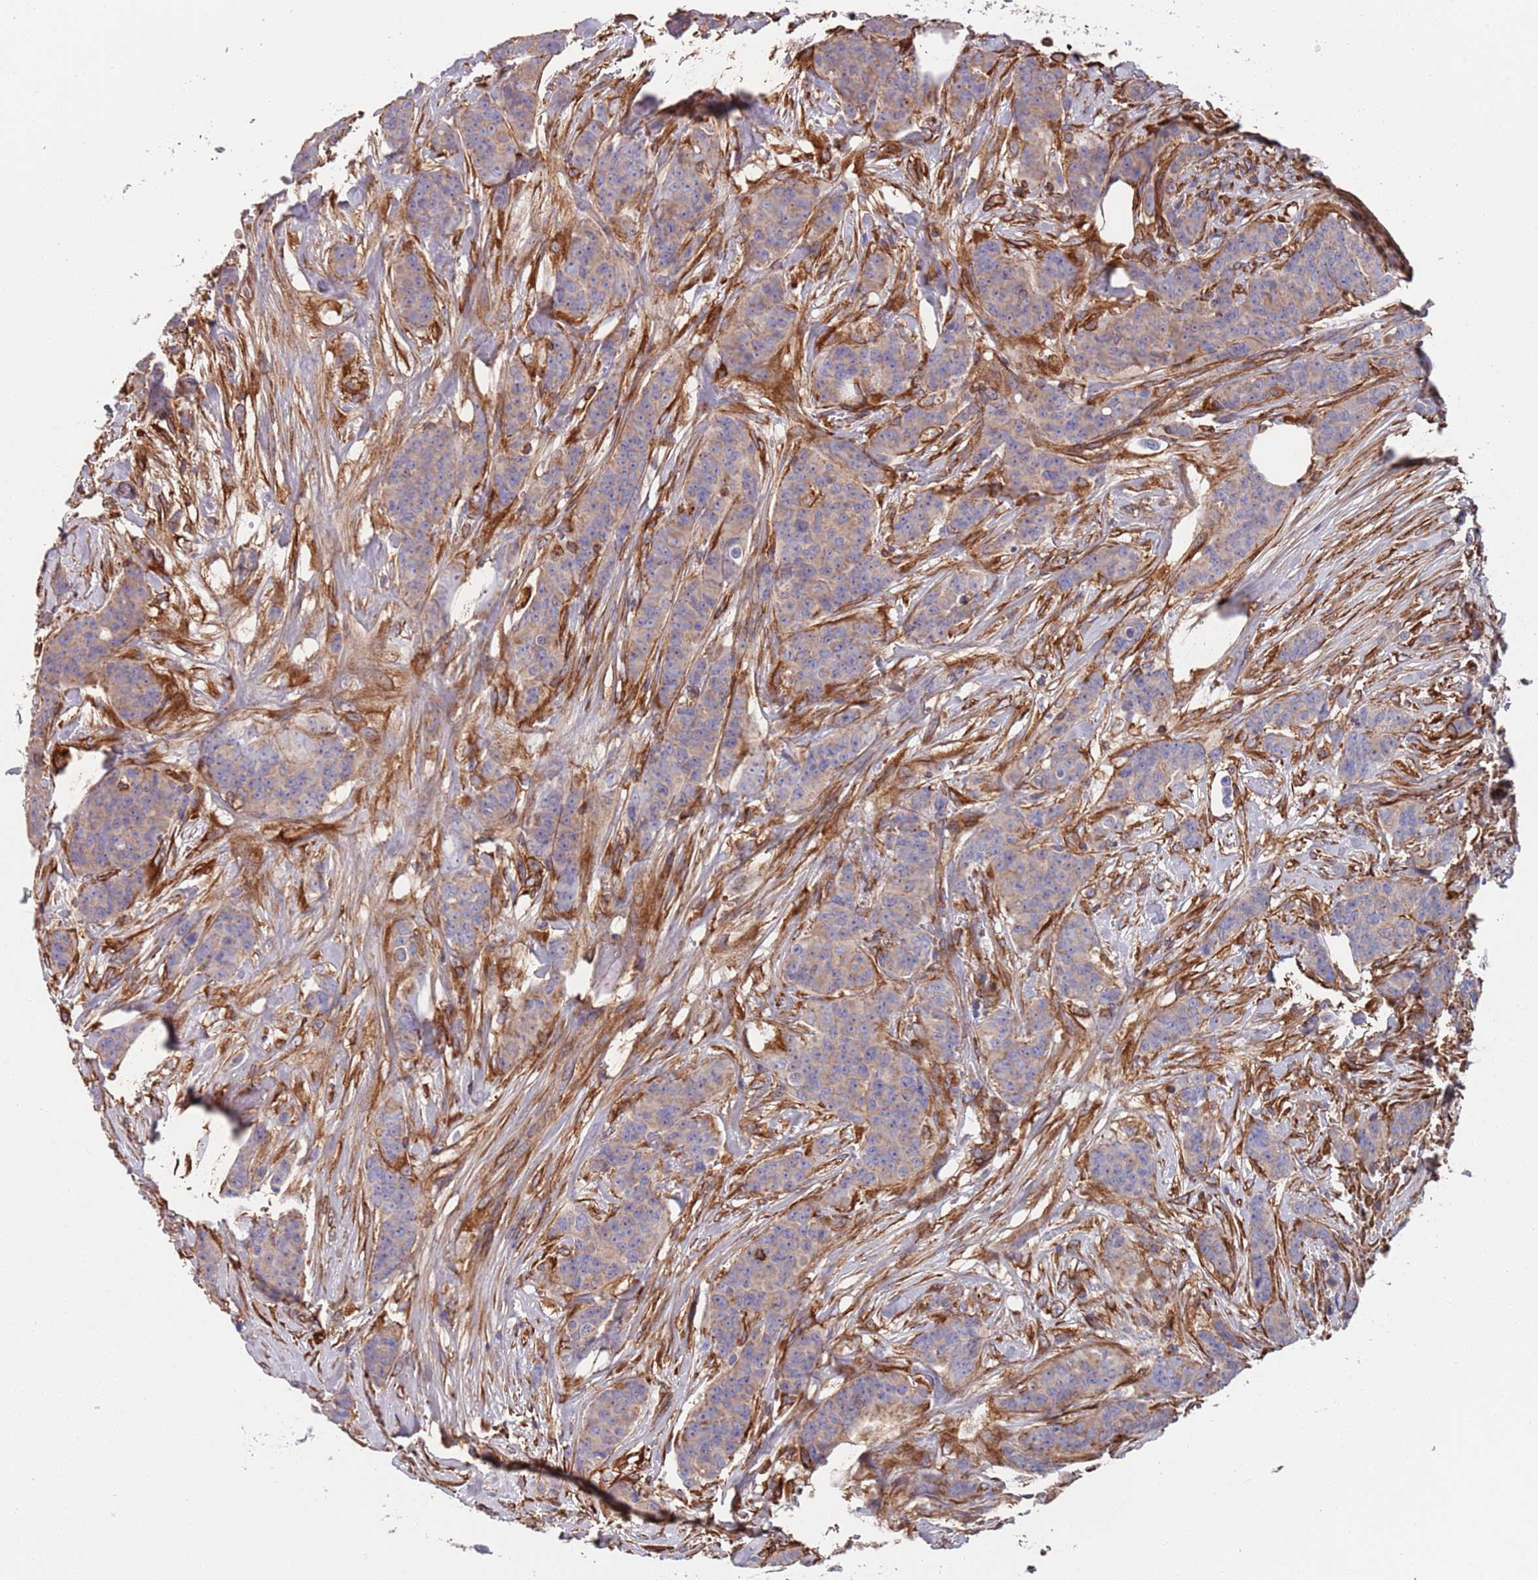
{"staining": {"intensity": "weak", "quantity": "25%-75%", "location": "cytoplasmic/membranous"}, "tissue": "breast cancer", "cell_type": "Tumor cells", "image_type": "cancer", "snomed": [{"axis": "morphology", "description": "Duct carcinoma"}, {"axis": "topography", "description": "Breast"}], "caption": "Protein expression analysis of human breast cancer (infiltrating ductal carcinoma) reveals weak cytoplasmic/membranous positivity in approximately 25%-75% of tumor cells. Nuclei are stained in blue.", "gene": "JAKMIP2", "patient": {"sex": "female", "age": 40}}